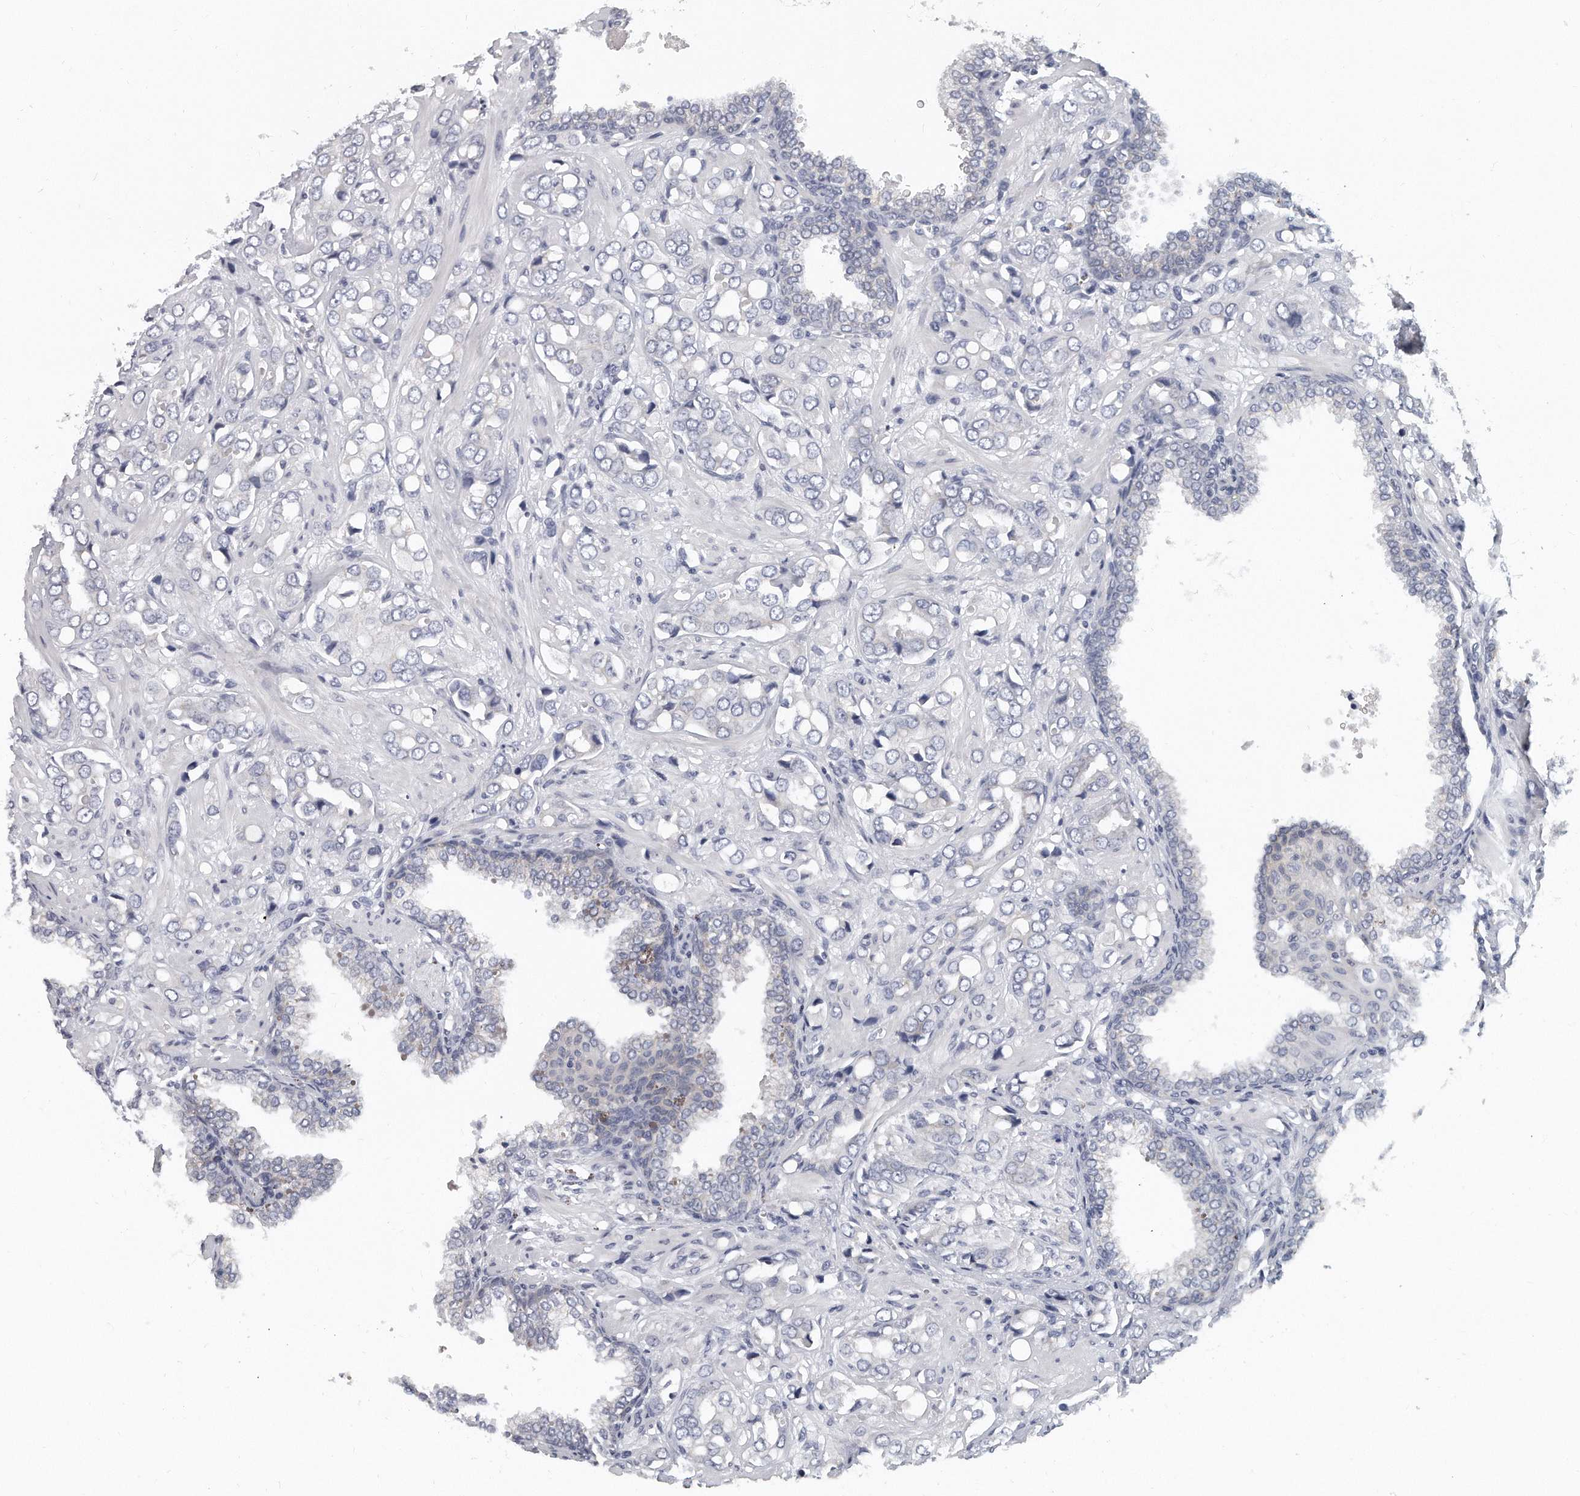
{"staining": {"intensity": "negative", "quantity": "none", "location": "none"}, "tissue": "prostate cancer", "cell_type": "Tumor cells", "image_type": "cancer", "snomed": [{"axis": "morphology", "description": "Adenocarcinoma, High grade"}, {"axis": "topography", "description": "Prostate"}], "caption": "Tumor cells are negative for brown protein staining in adenocarcinoma (high-grade) (prostate).", "gene": "PLEKHA6", "patient": {"sex": "male", "age": 52}}